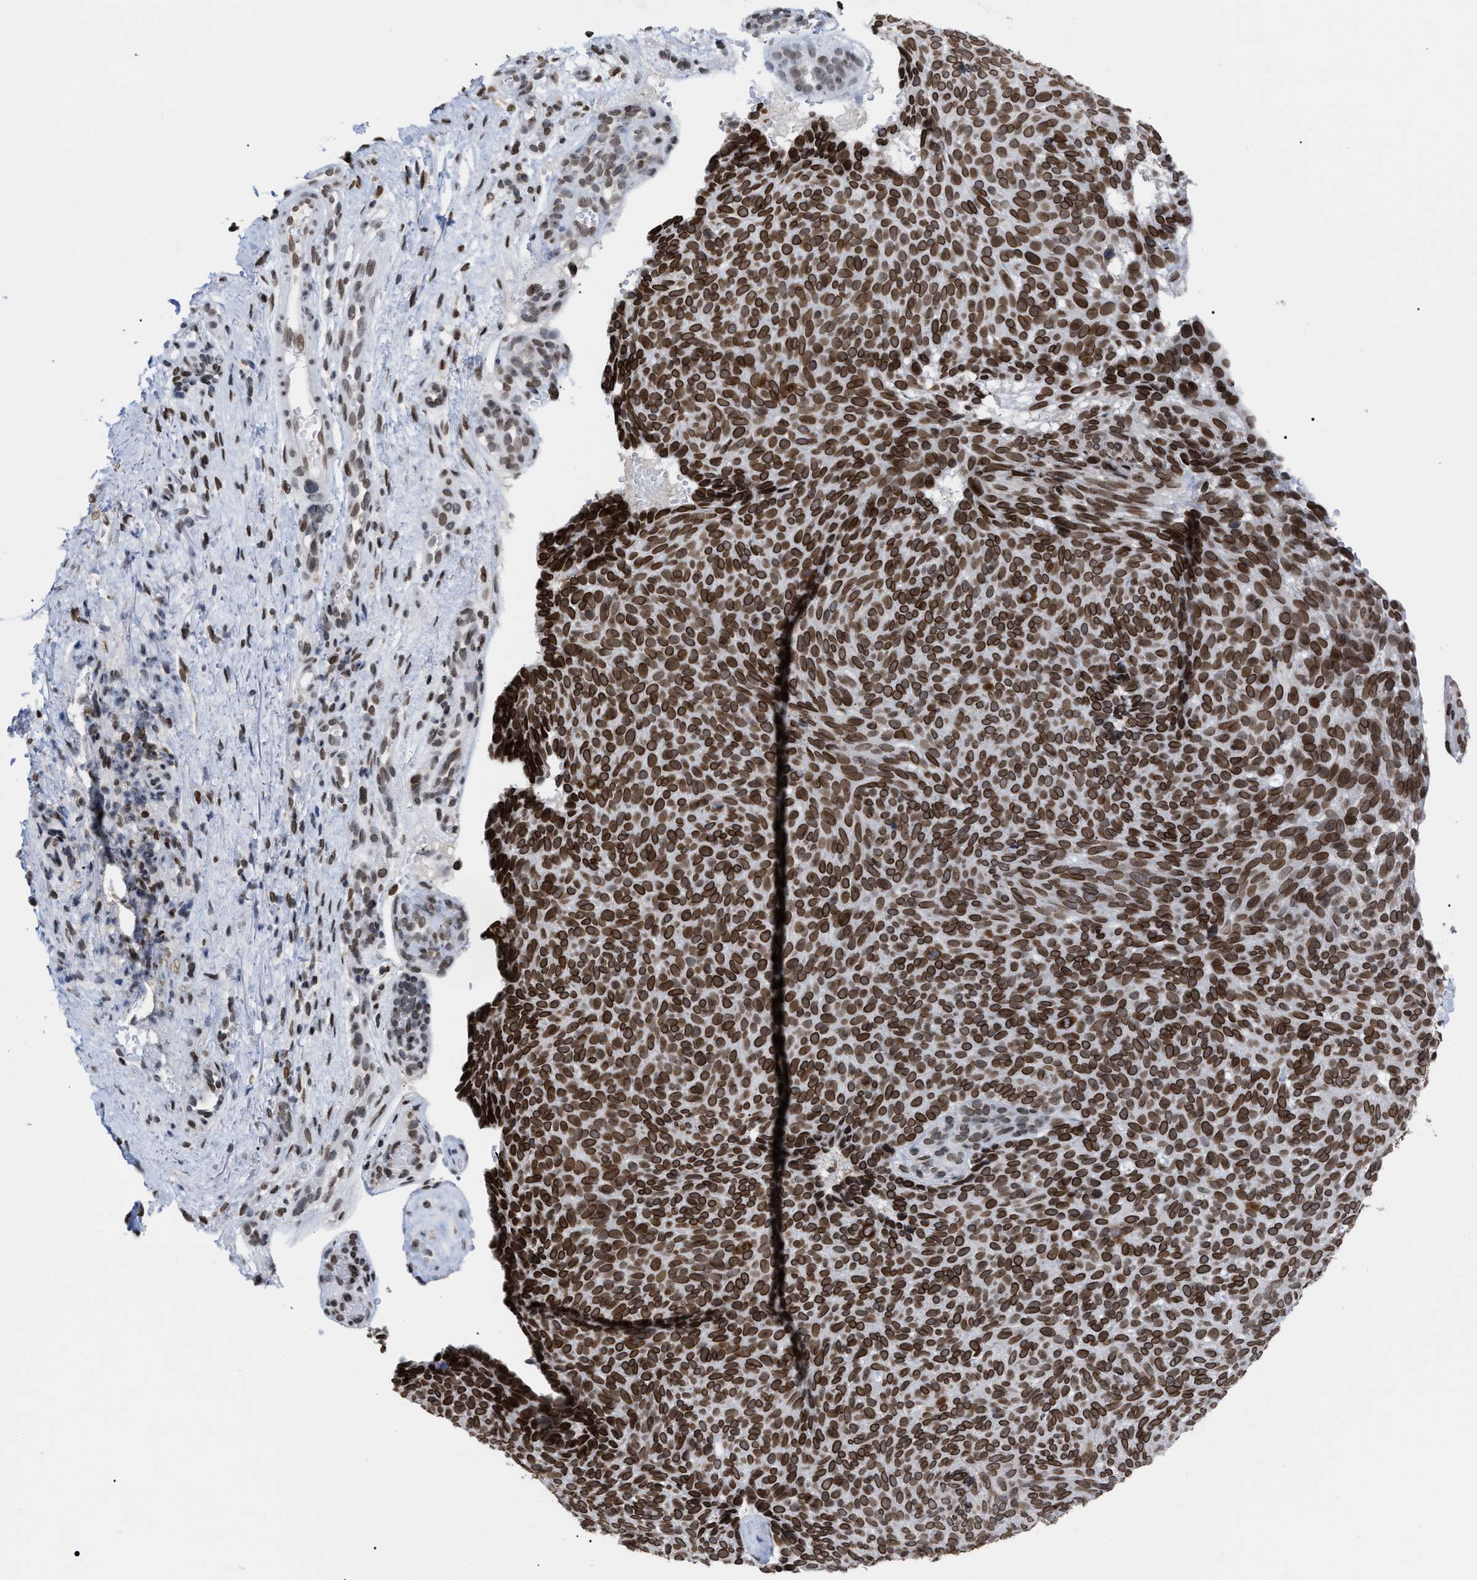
{"staining": {"intensity": "strong", "quantity": ">75%", "location": "cytoplasmic/membranous,nuclear"}, "tissue": "skin cancer", "cell_type": "Tumor cells", "image_type": "cancer", "snomed": [{"axis": "morphology", "description": "Basal cell carcinoma"}, {"axis": "topography", "description": "Skin"}], "caption": "Skin cancer (basal cell carcinoma) tissue shows strong cytoplasmic/membranous and nuclear positivity in approximately >75% of tumor cells, visualized by immunohistochemistry.", "gene": "TPR", "patient": {"sex": "male", "age": 61}}